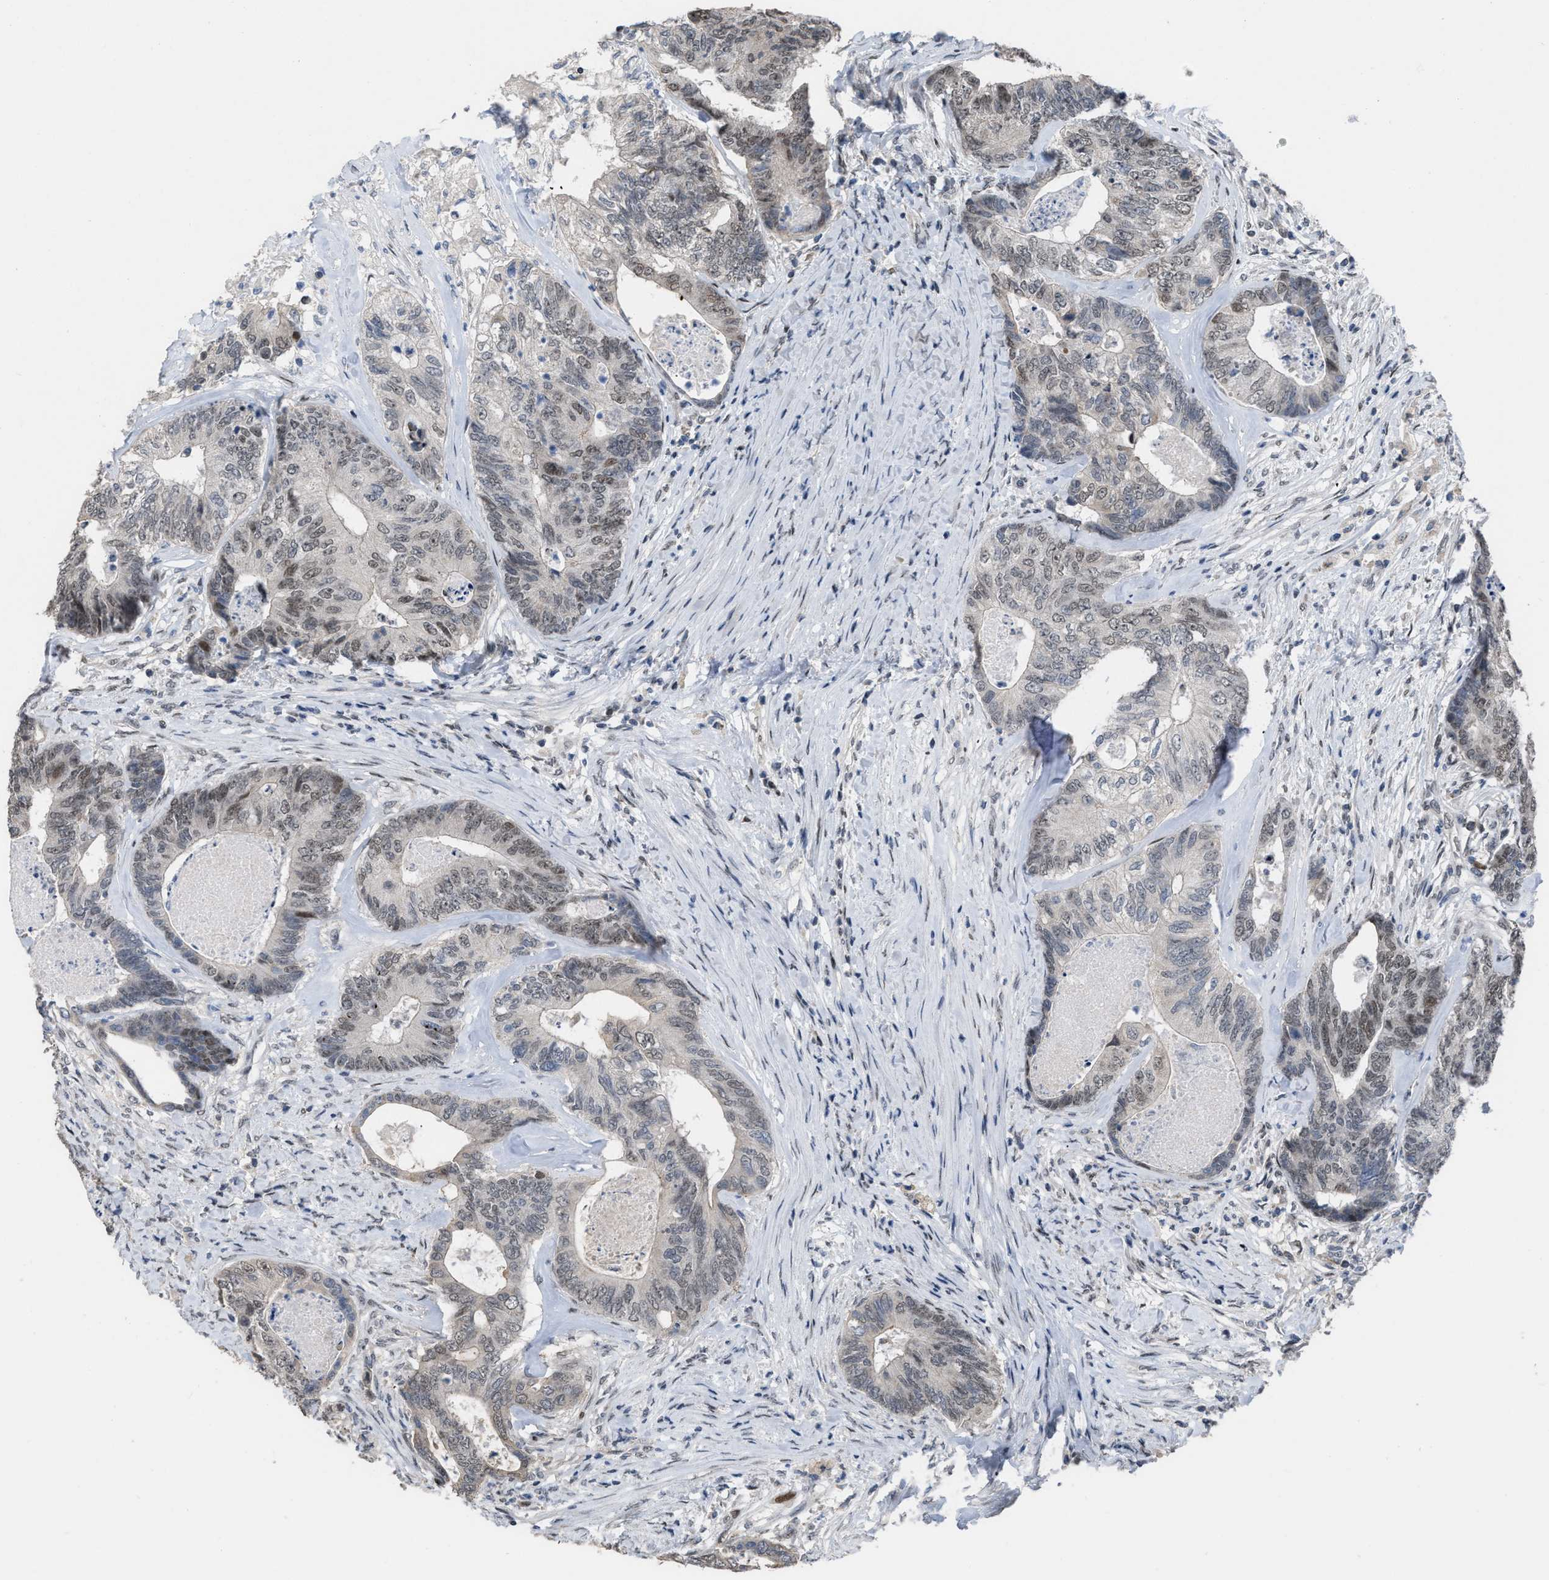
{"staining": {"intensity": "weak", "quantity": "25%-75%", "location": "nuclear"}, "tissue": "colorectal cancer", "cell_type": "Tumor cells", "image_type": "cancer", "snomed": [{"axis": "morphology", "description": "Adenocarcinoma, NOS"}, {"axis": "topography", "description": "Colon"}], "caption": "There is low levels of weak nuclear staining in tumor cells of colorectal cancer, as demonstrated by immunohistochemical staining (brown color).", "gene": "SETDB1", "patient": {"sex": "female", "age": 67}}